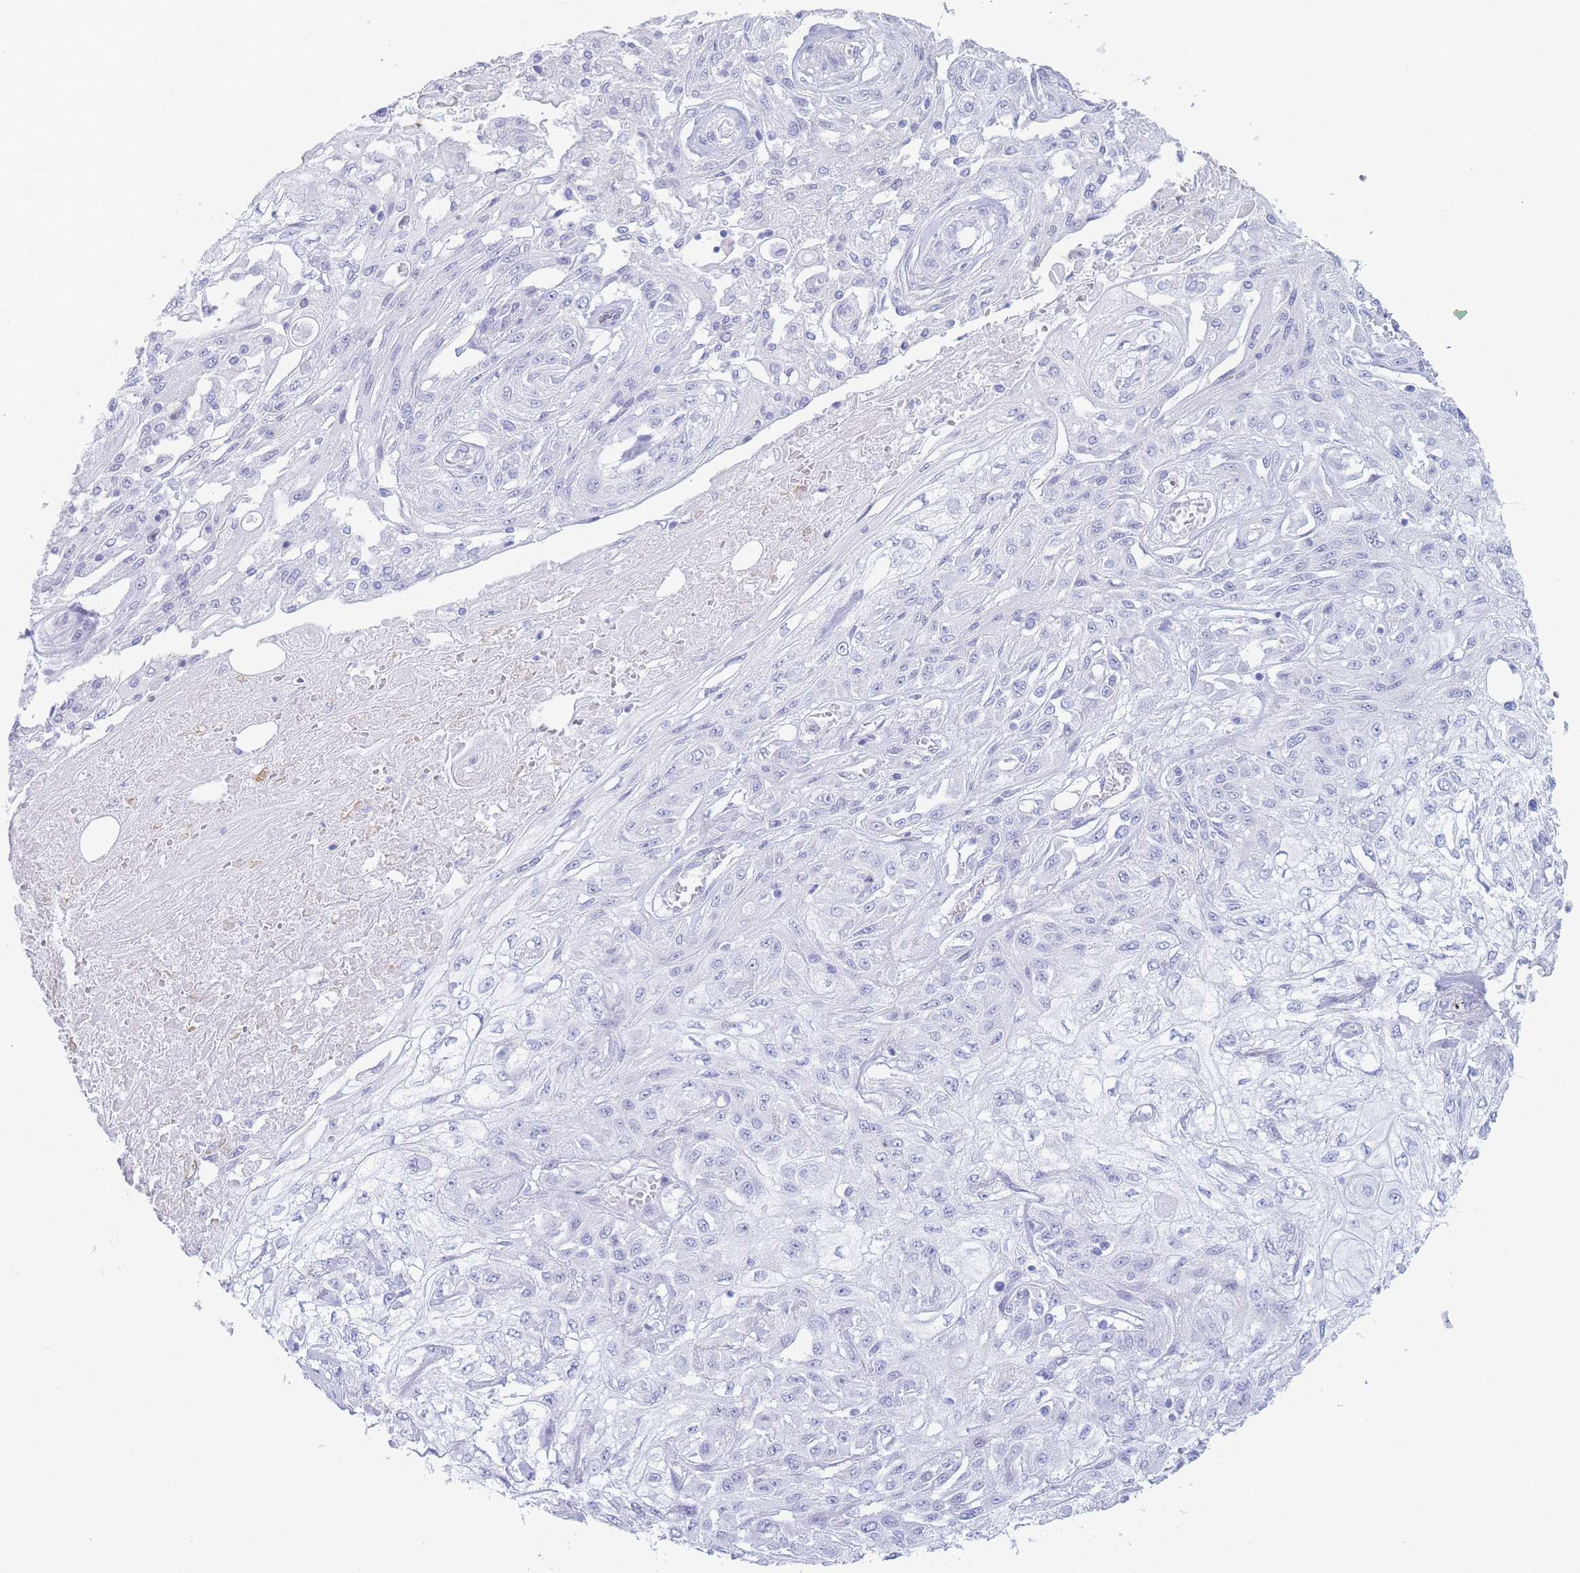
{"staining": {"intensity": "negative", "quantity": "none", "location": "none"}, "tissue": "skin cancer", "cell_type": "Tumor cells", "image_type": "cancer", "snomed": [{"axis": "morphology", "description": "Squamous cell carcinoma, NOS"}, {"axis": "morphology", "description": "Squamous cell carcinoma, metastatic, NOS"}, {"axis": "topography", "description": "Skin"}, {"axis": "topography", "description": "Lymph node"}], "caption": "DAB immunohistochemical staining of squamous cell carcinoma (skin) shows no significant expression in tumor cells.", "gene": "PSMB5", "patient": {"sex": "male", "age": 75}}